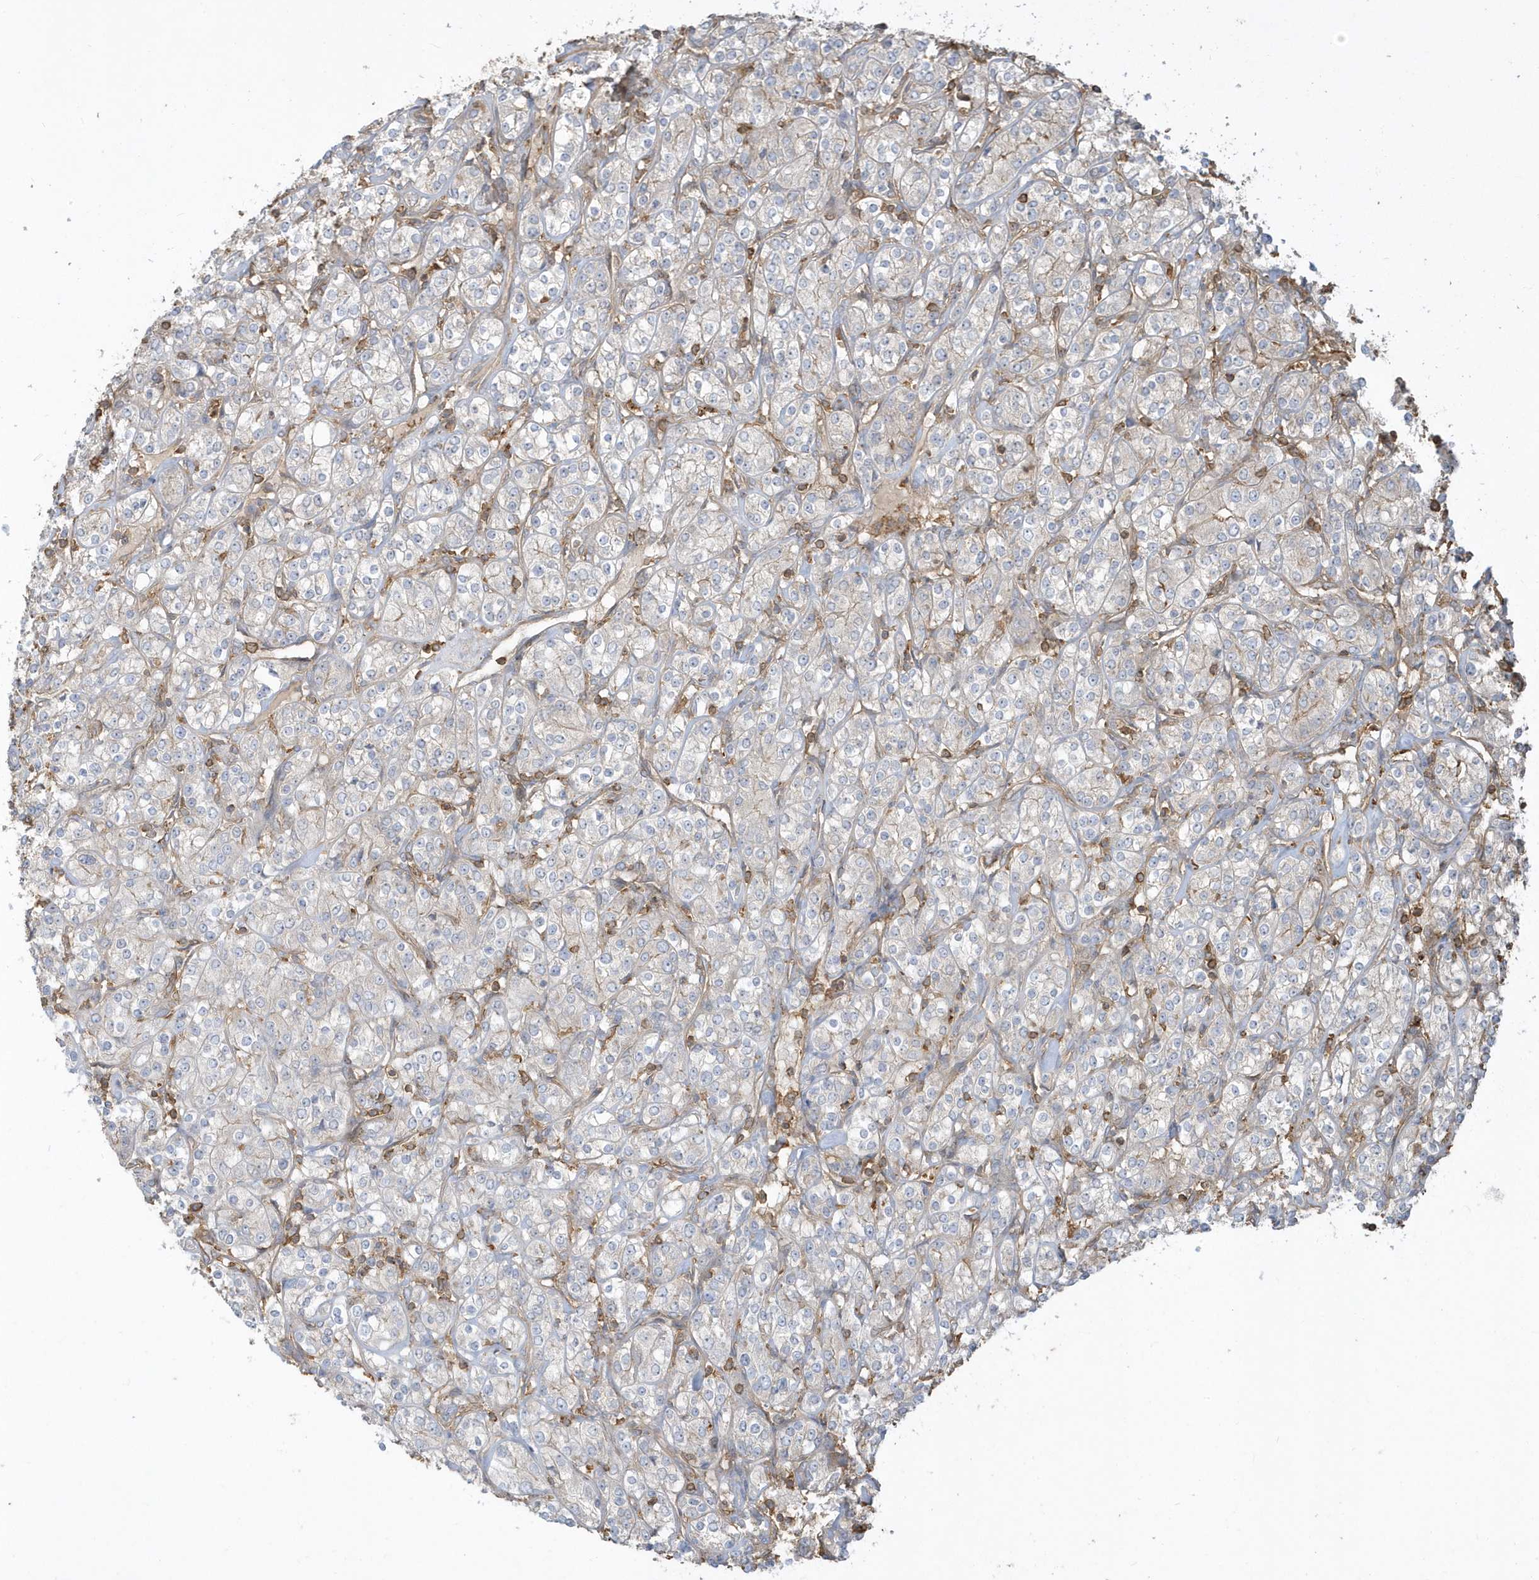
{"staining": {"intensity": "negative", "quantity": "none", "location": "none"}, "tissue": "renal cancer", "cell_type": "Tumor cells", "image_type": "cancer", "snomed": [{"axis": "morphology", "description": "Adenocarcinoma, NOS"}, {"axis": "topography", "description": "Kidney"}], "caption": "High power microscopy micrograph of an IHC micrograph of adenocarcinoma (renal), revealing no significant staining in tumor cells. (DAB (3,3'-diaminobenzidine) IHC visualized using brightfield microscopy, high magnification).", "gene": "ZBTB8A", "patient": {"sex": "male", "age": 77}}